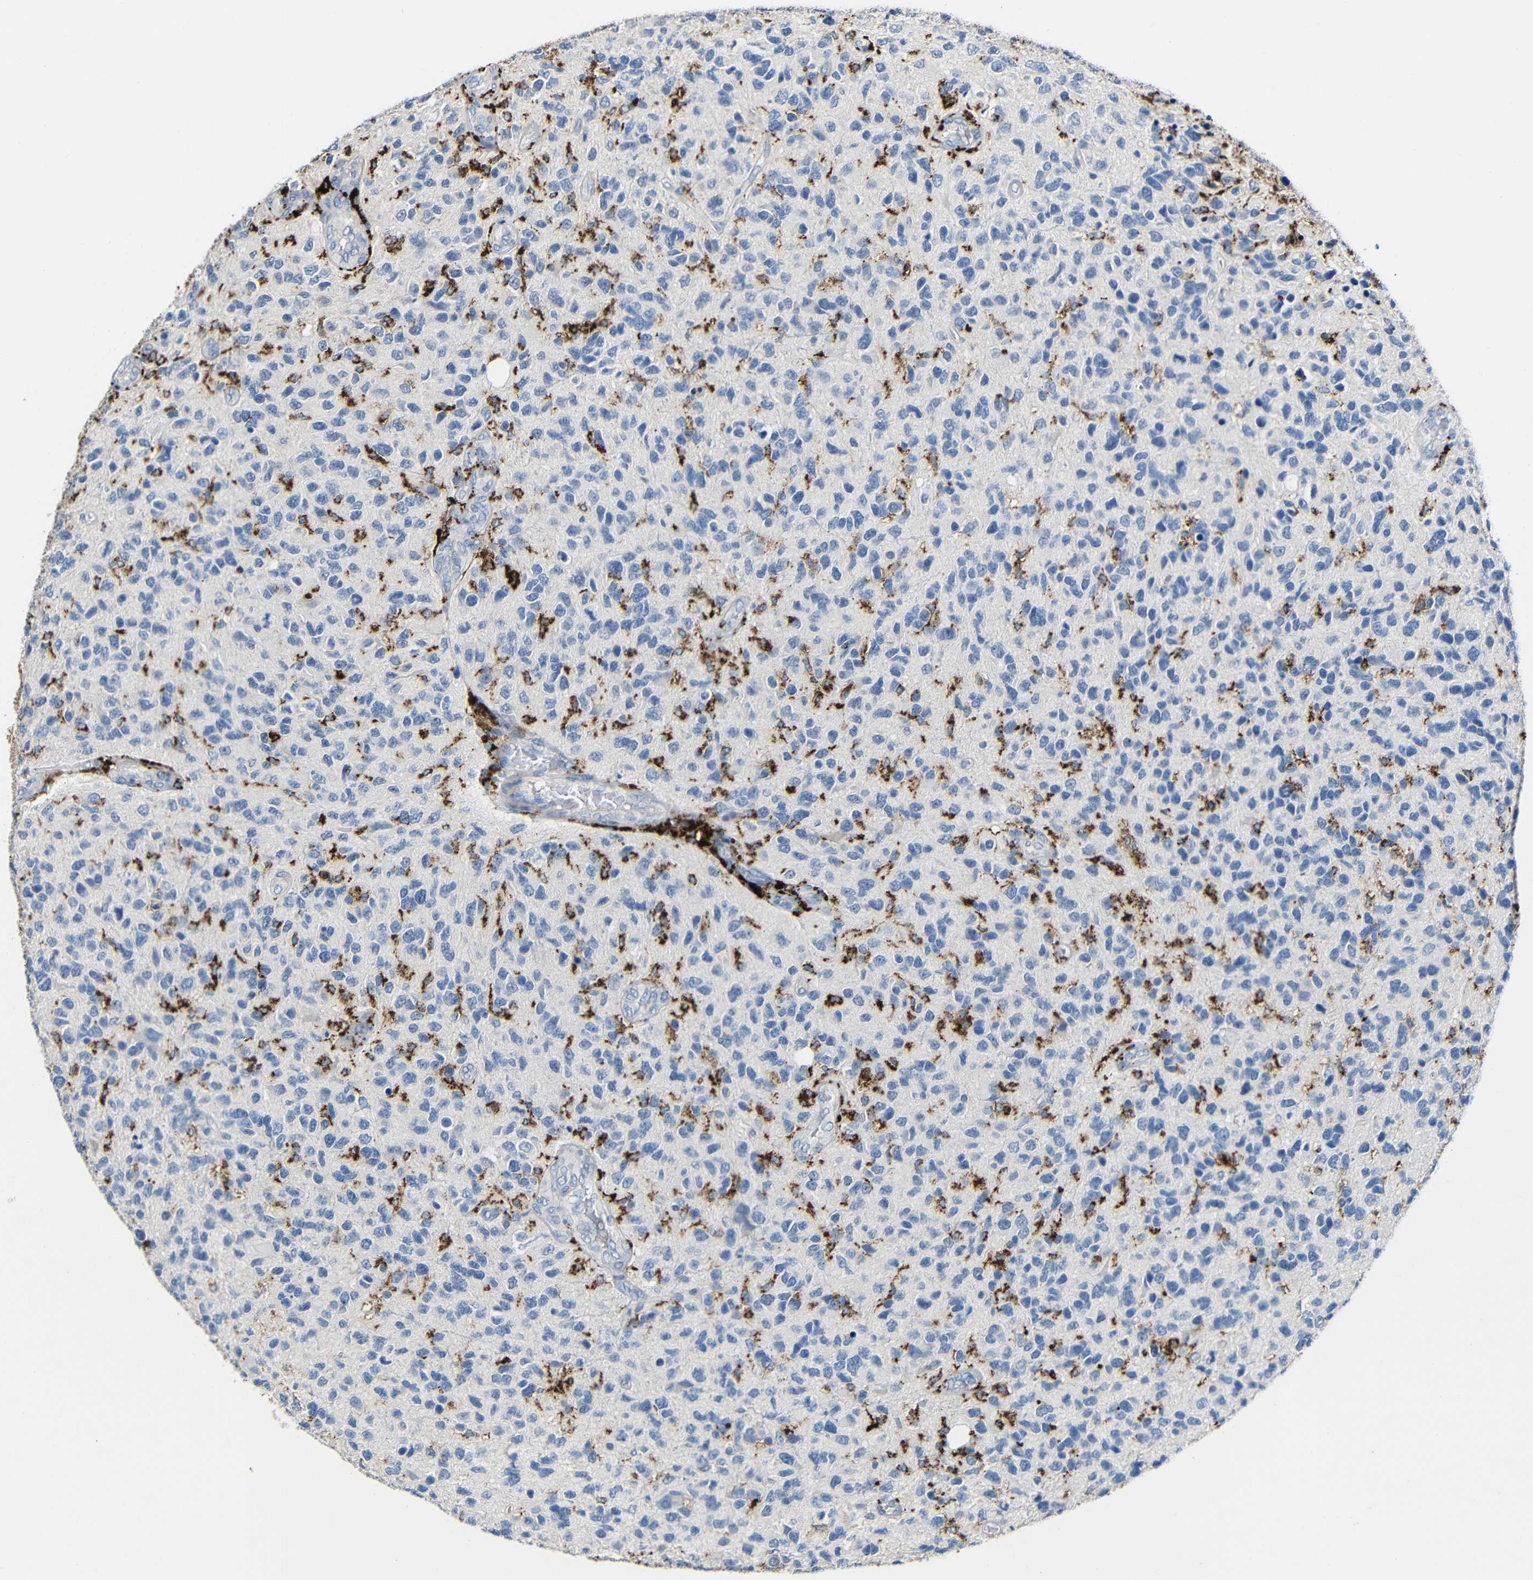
{"staining": {"intensity": "moderate", "quantity": "<25%", "location": "cytoplasmic/membranous"}, "tissue": "glioma", "cell_type": "Tumor cells", "image_type": "cancer", "snomed": [{"axis": "morphology", "description": "Glioma, malignant, High grade"}, {"axis": "topography", "description": "Brain"}], "caption": "High-power microscopy captured an immunohistochemistry (IHC) photomicrograph of high-grade glioma (malignant), revealing moderate cytoplasmic/membranous staining in approximately <25% of tumor cells. (DAB (3,3'-diaminobenzidine) IHC with brightfield microscopy, high magnification).", "gene": "HLA-DMA", "patient": {"sex": "female", "age": 58}}